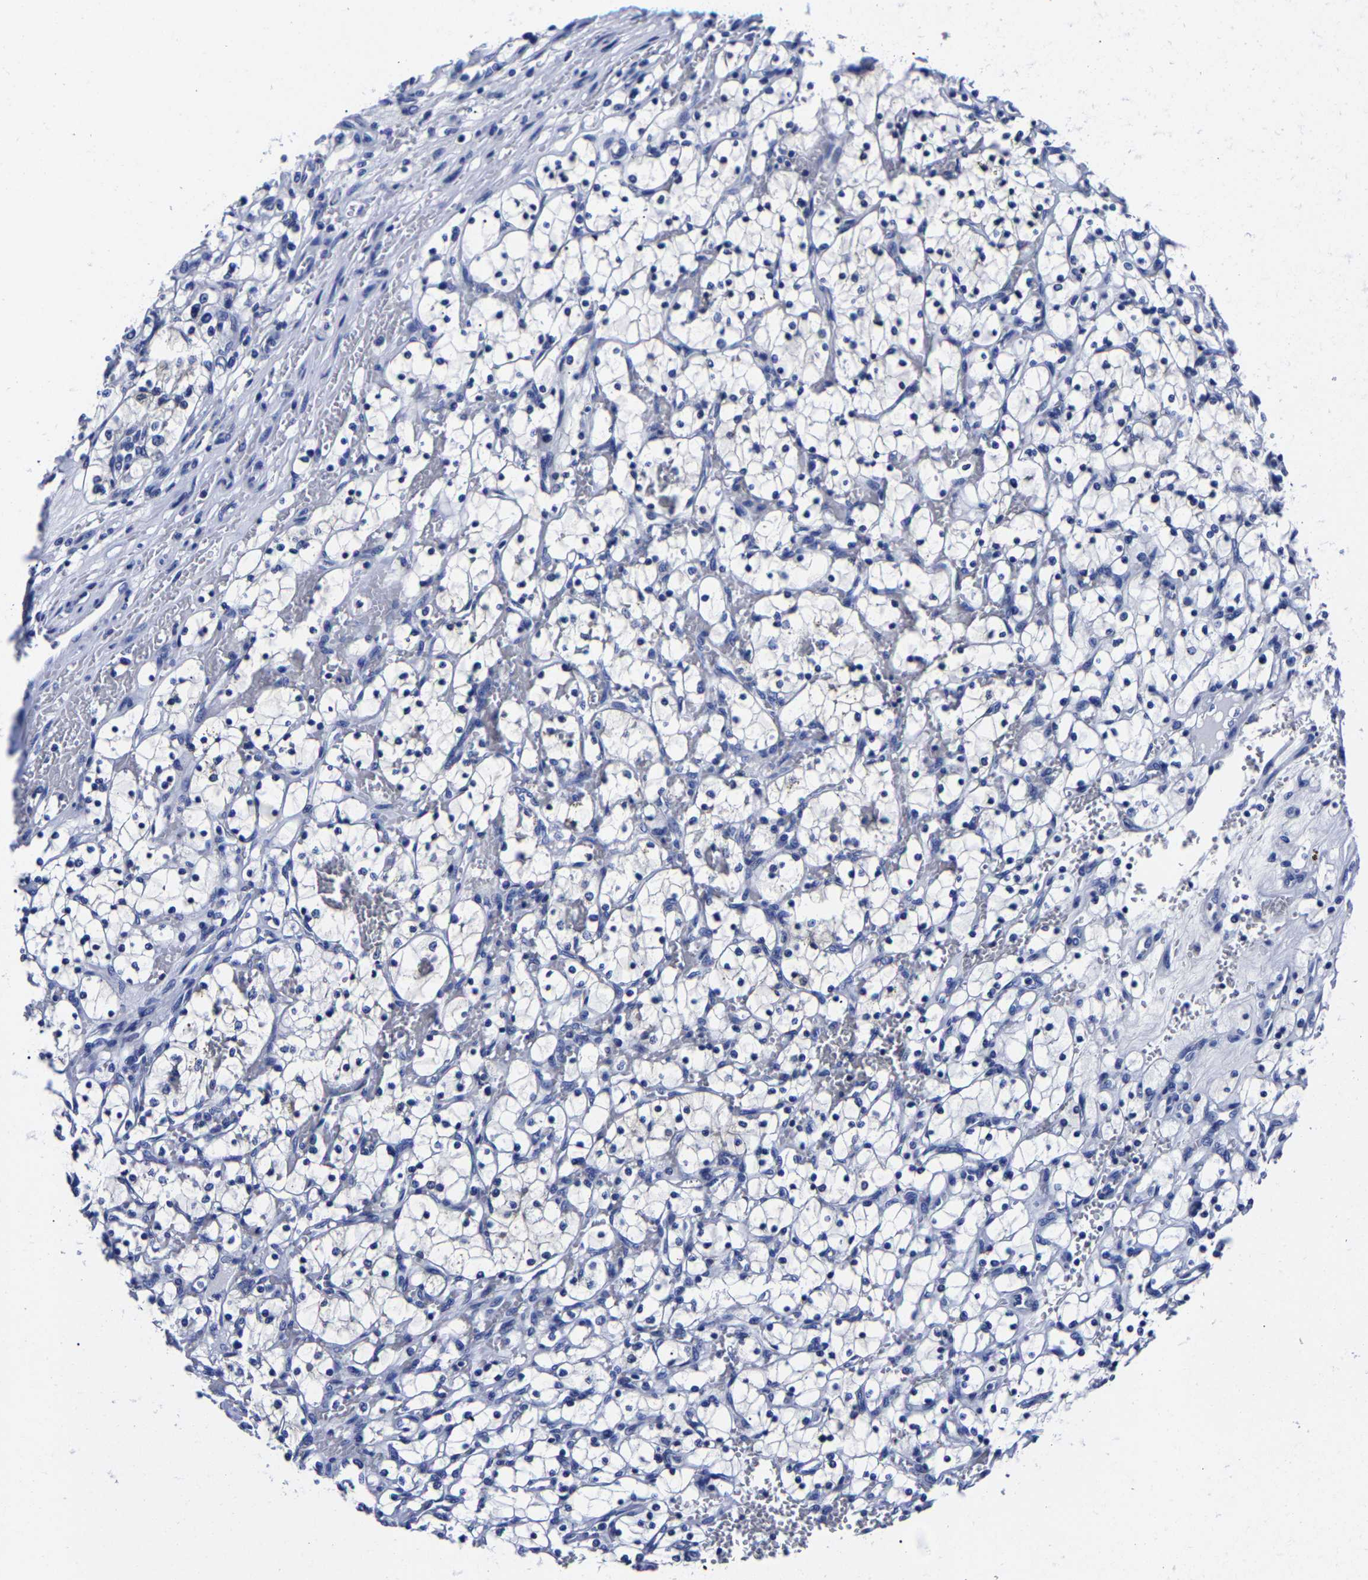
{"staining": {"intensity": "negative", "quantity": "none", "location": "none"}, "tissue": "renal cancer", "cell_type": "Tumor cells", "image_type": "cancer", "snomed": [{"axis": "morphology", "description": "Adenocarcinoma, NOS"}, {"axis": "topography", "description": "Kidney"}], "caption": "A high-resolution micrograph shows immunohistochemistry staining of renal adenocarcinoma, which reveals no significant expression in tumor cells. (DAB (3,3'-diaminobenzidine) IHC visualized using brightfield microscopy, high magnification).", "gene": "CPA2", "patient": {"sex": "female", "age": 69}}